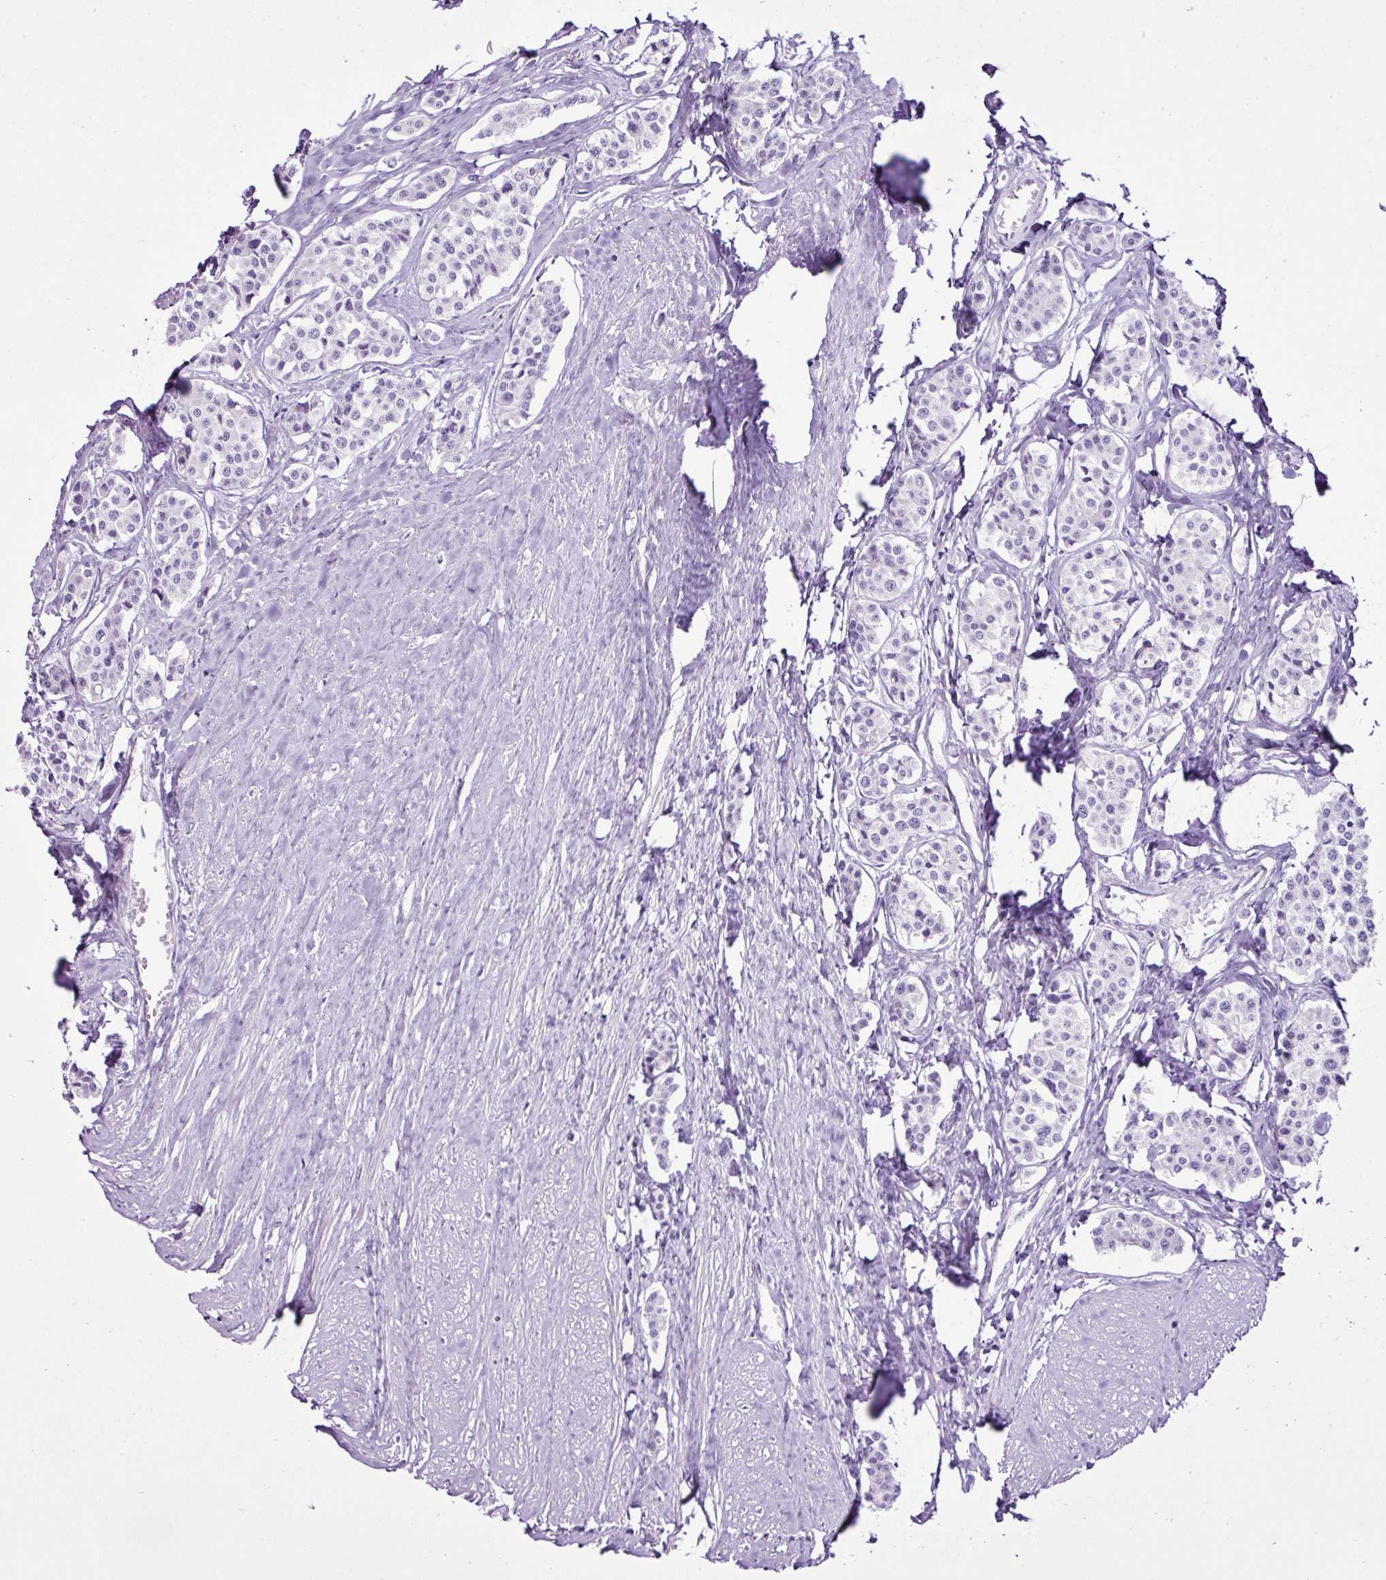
{"staining": {"intensity": "negative", "quantity": "none", "location": "none"}, "tissue": "carcinoid", "cell_type": "Tumor cells", "image_type": "cancer", "snomed": [{"axis": "morphology", "description": "Carcinoid, malignant, NOS"}, {"axis": "topography", "description": "Small intestine"}], "caption": "IHC photomicrograph of neoplastic tissue: human malignant carcinoid stained with DAB (3,3'-diaminobenzidine) exhibits no significant protein staining in tumor cells.", "gene": "LILRB4", "patient": {"sex": "male", "age": 60}}